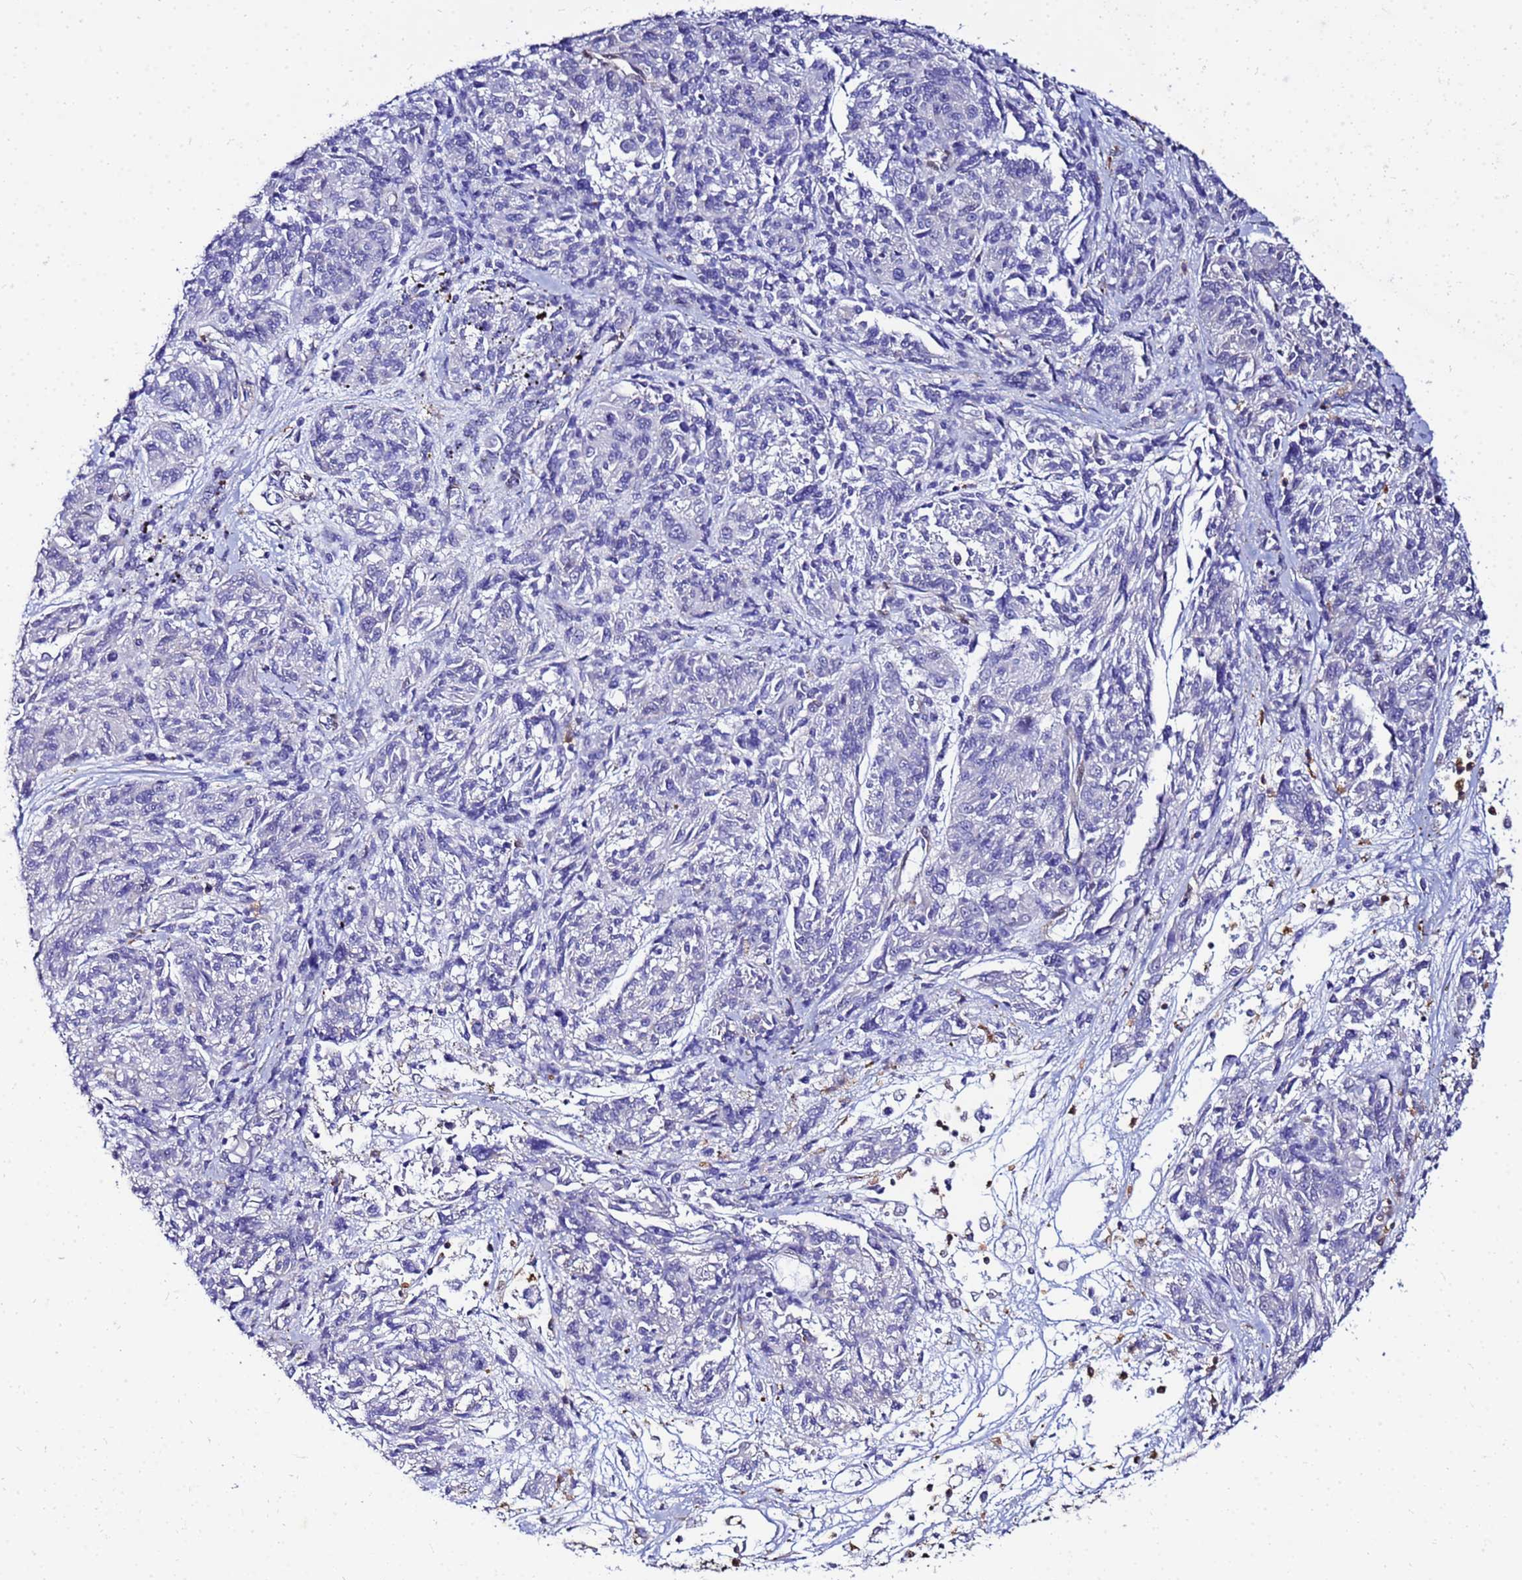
{"staining": {"intensity": "negative", "quantity": "none", "location": "none"}, "tissue": "melanoma", "cell_type": "Tumor cells", "image_type": "cancer", "snomed": [{"axis": "morphology", "description": "Malignant melanoma, NOS"}, {"axis": "topography", "description": "Skin"}], "caption": "Tumor cells are negative for brown protein staining in melanoma.", "gene": "DBNDD2", "patient": {"sex": "male", "age": 53}}